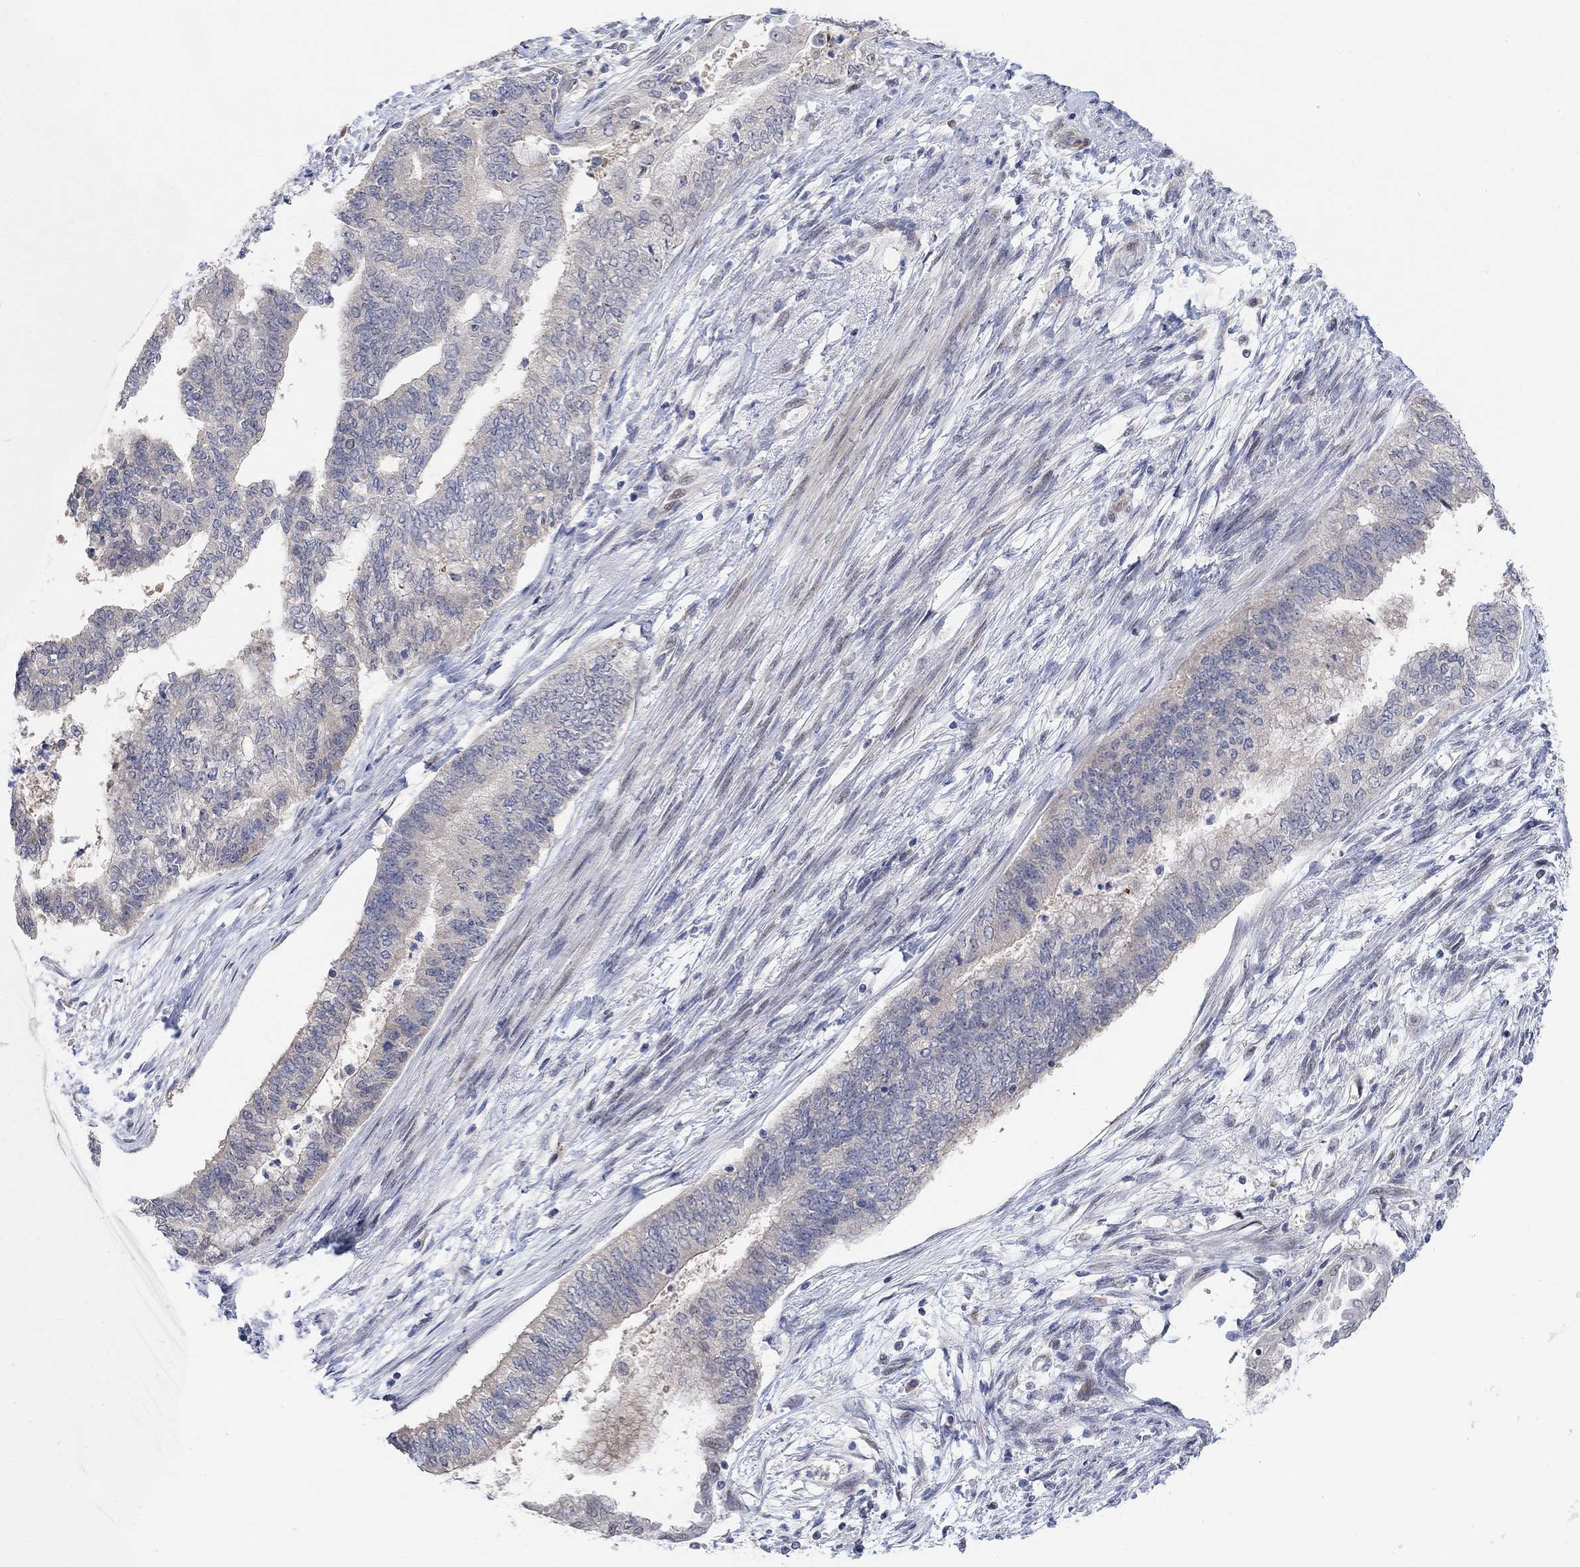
{"staining": {"intensity": "negative", "quantity": "none", "location": "none"}, "tissue": "endometrial cancer", "cell_type": "Tumor cells", "image_type": "cancer", "snomed": [{"axis": "morphology", "description": "Adenocarcinoma, NOS"}, {"axis": "topography", "description": "Endometrium"}], "caption": "Histopathology image shows no significant protein positivity in tumor cells of adenocarcinoma (endometrial).", "gene": "CNTF", "patient": {"sex": "female", "age": 65}}